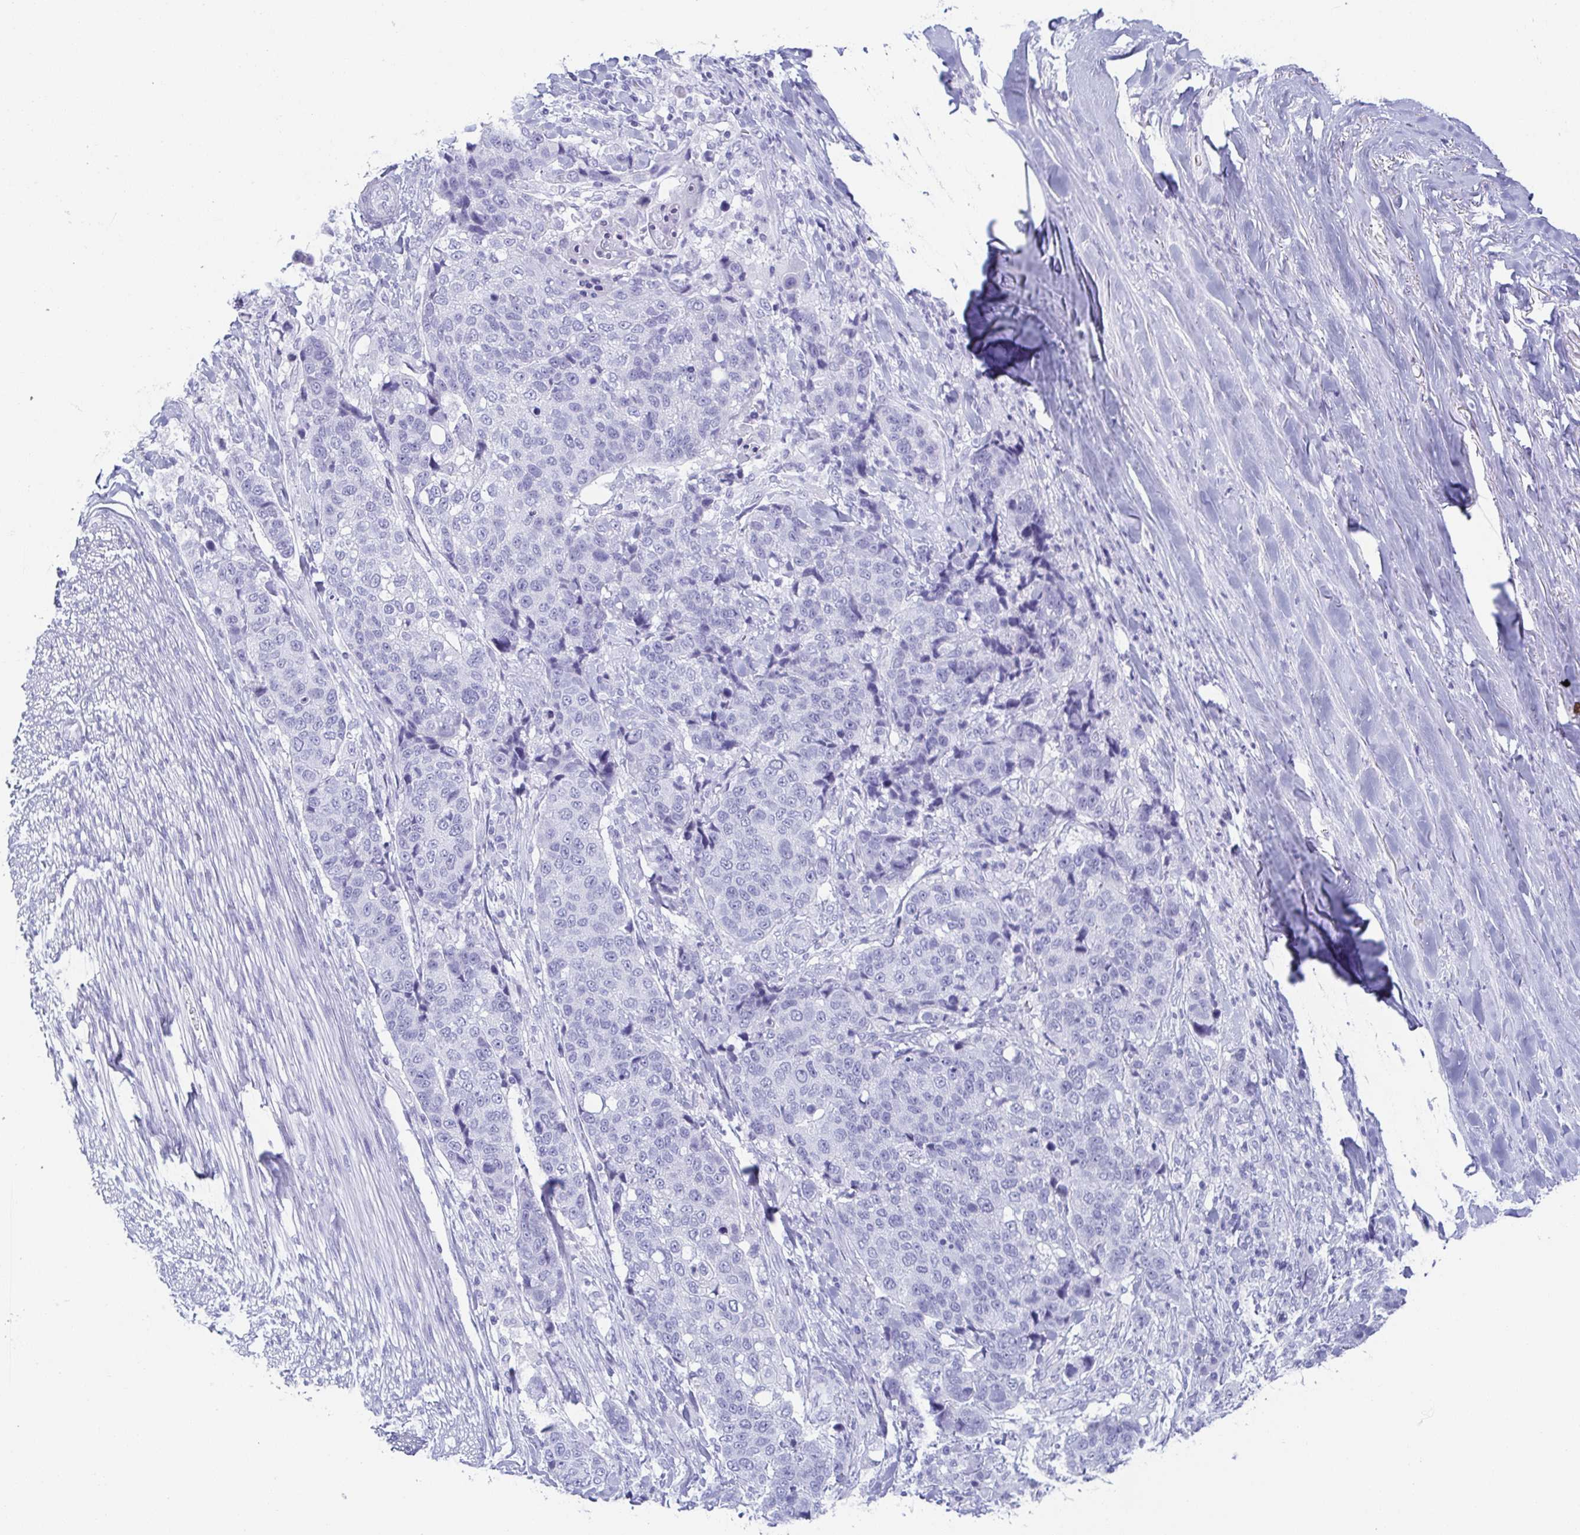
{"staining": {"intensity": "negative", "quantity": "none", "location": "none"}, "tissue": "lung cancer", "cell_type": "Tumor cells", "image_type": "cancer", "snomed": [{"axis": "morphology", "description": "Squamous cell carcinoma, NOS"}, {"axis": "topography", "description": "Lymph node"}, {"axis": "topography", "description": "Lung"}], "caption": "This is an IHC micrograph of human lung squamous cell carcinoma. There is no positivity in tumor cells.", "gene": "ZG16B", "patient": {"sex": "male", "age": 61}}